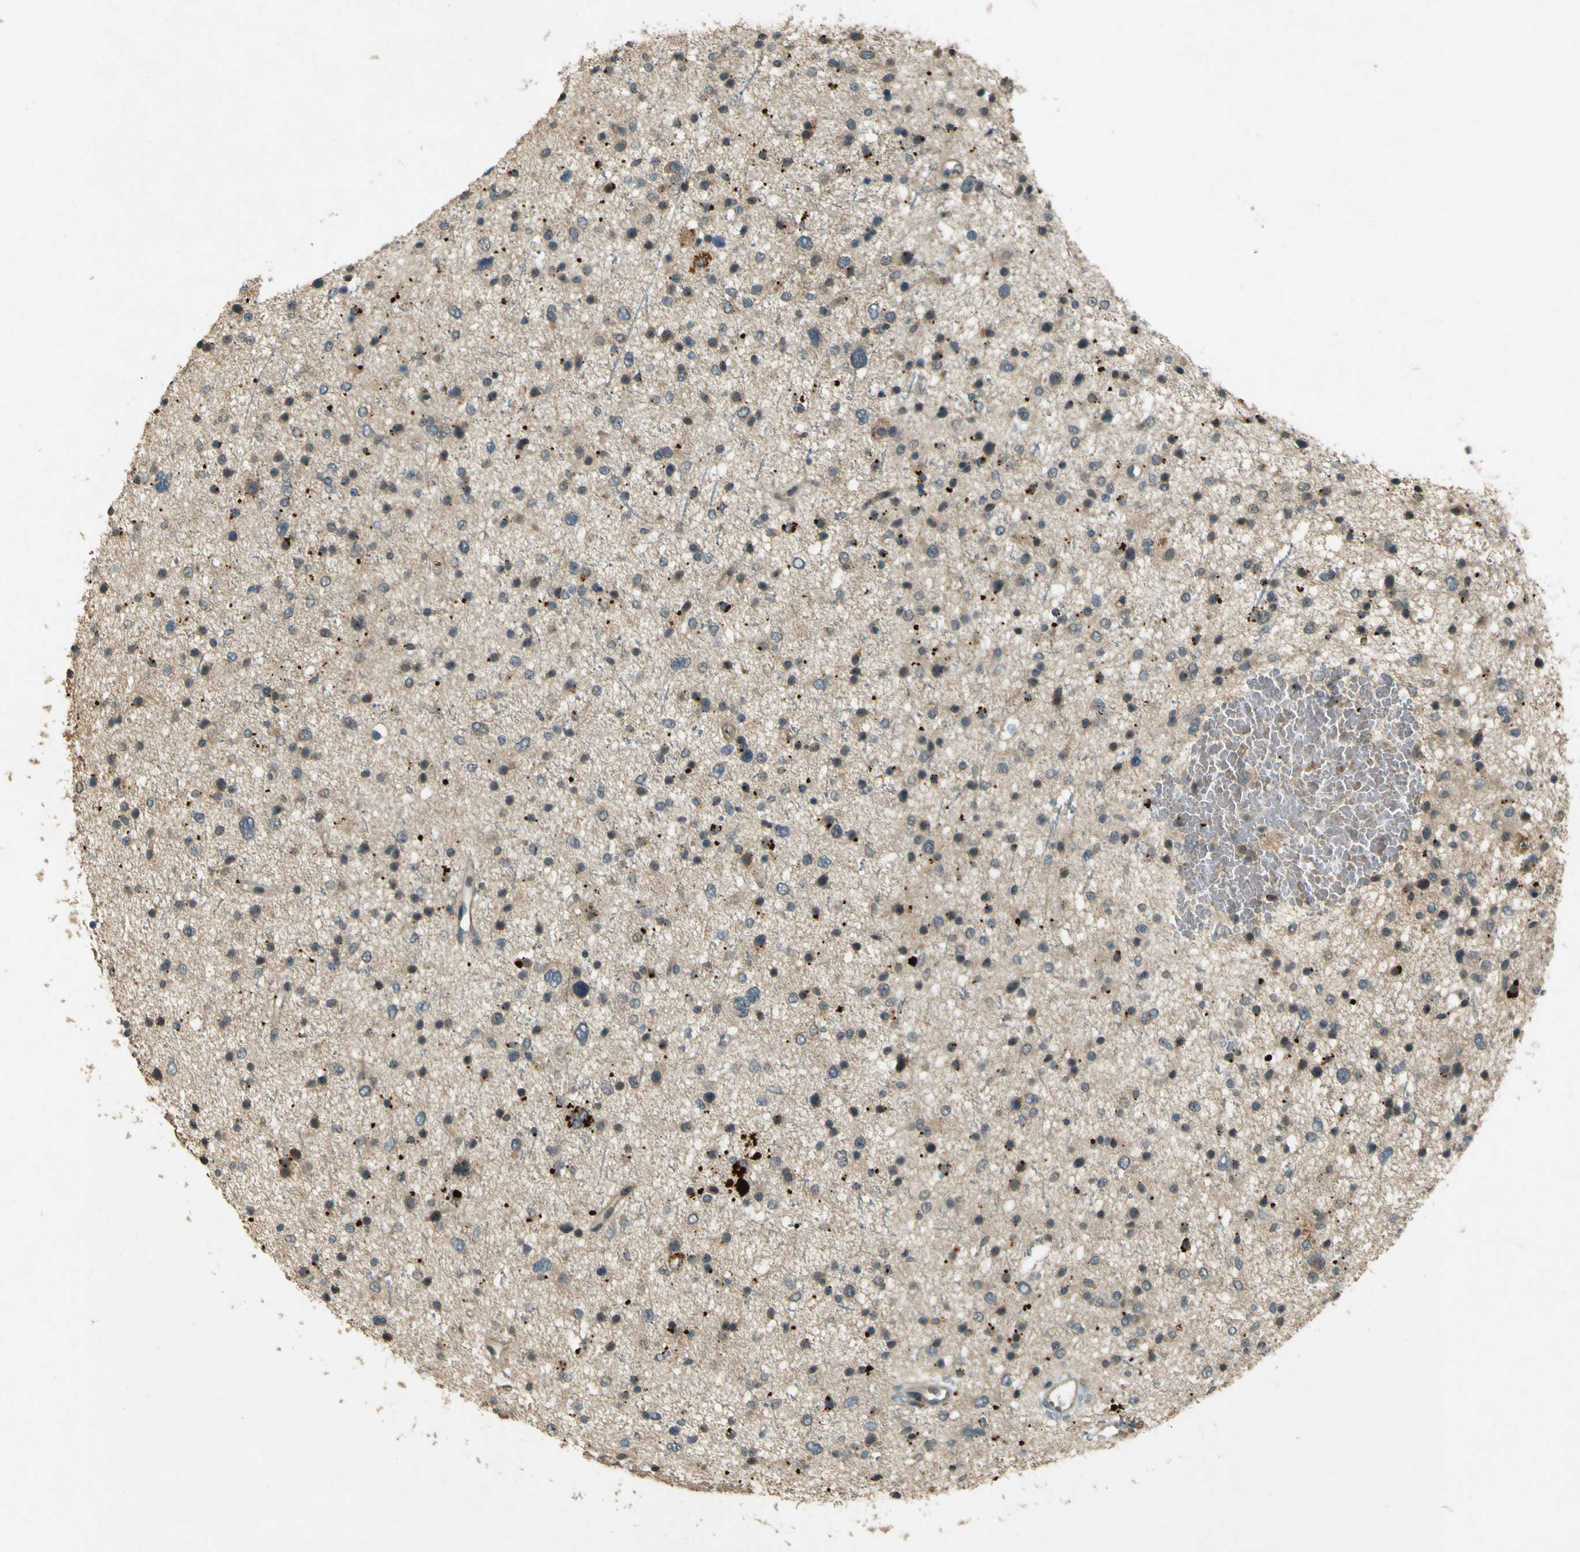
{"staining": {"intensity": "weak", "quantity": "<25%", "location": "cytoplasmic/membranous"}, "tissue": "glioma", "cell_type": "Tumor cells", "image_type": "cancer", "snomed": [{"axis": "morphology", "description": "Glioma, malignant, Low grade"}, {"axis": "topography", "description": "Brain"}], "caption": "The histopathology image demonstrates no staining of tumor cells in malignant glioma (low-grade).", "gene": "MPDZ", "patient": {"sex": "female", "age": 37}}